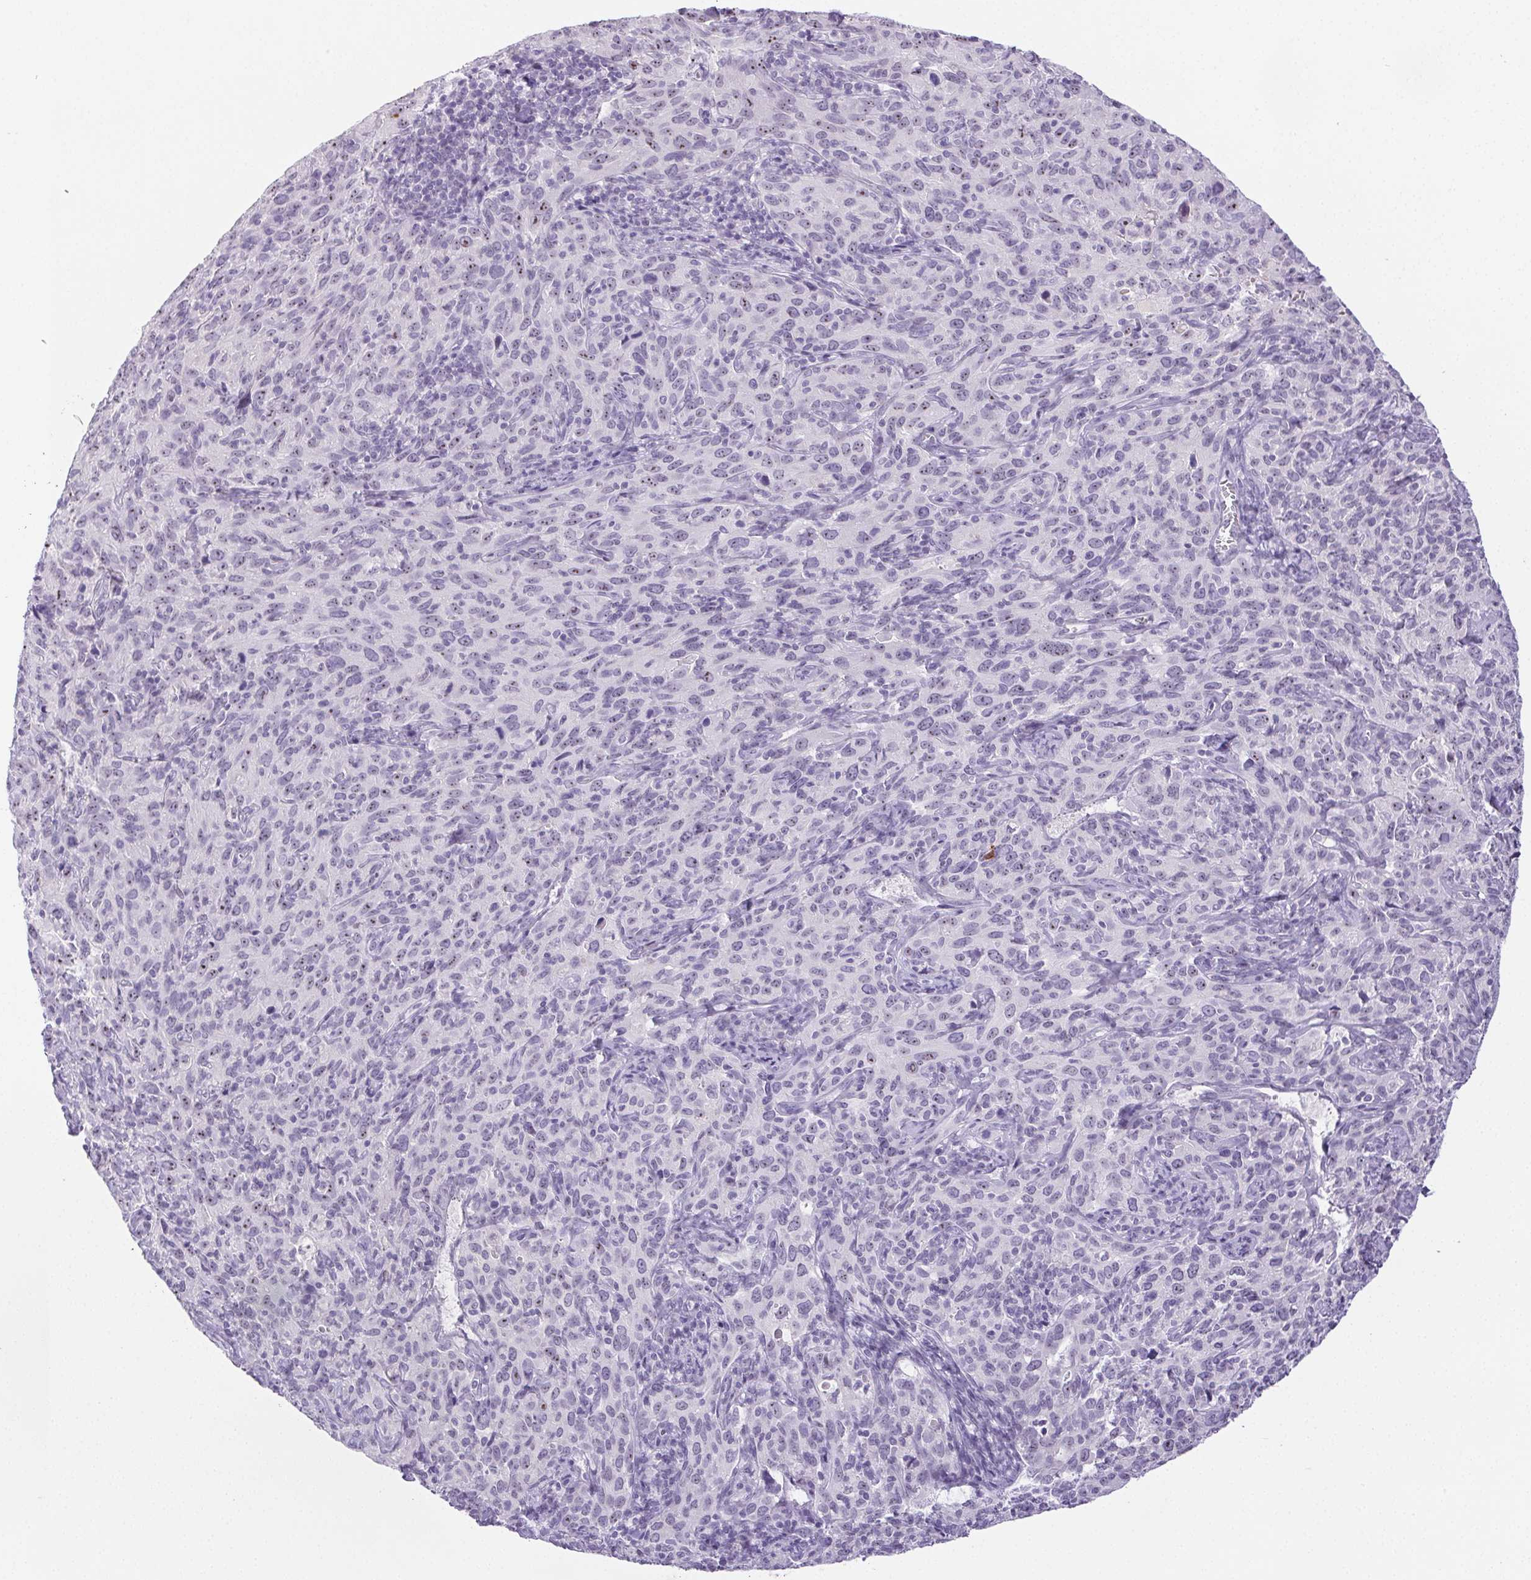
{"staining": {"intensity": "negative", "quantity": "none", "location": "none"}, "tissue": "cervical cancer", "cell_type": "Tumor cells", "image_type": "cancer", "snomed": [{"axis": "morphology", "description": "Squamous cell carcinoma, NOS"}, {"axis": "topography", "description": "Cervix"}], "caption": "DAB (3,3'-diaminobenzidine) immunohistochemical staining of human cervical cancer (squamous cell carcinoma) reveals no significant positivity in tumor cells.", "gene": "ST8SIA3", "patient": {"sex": "female", "age": 51}}